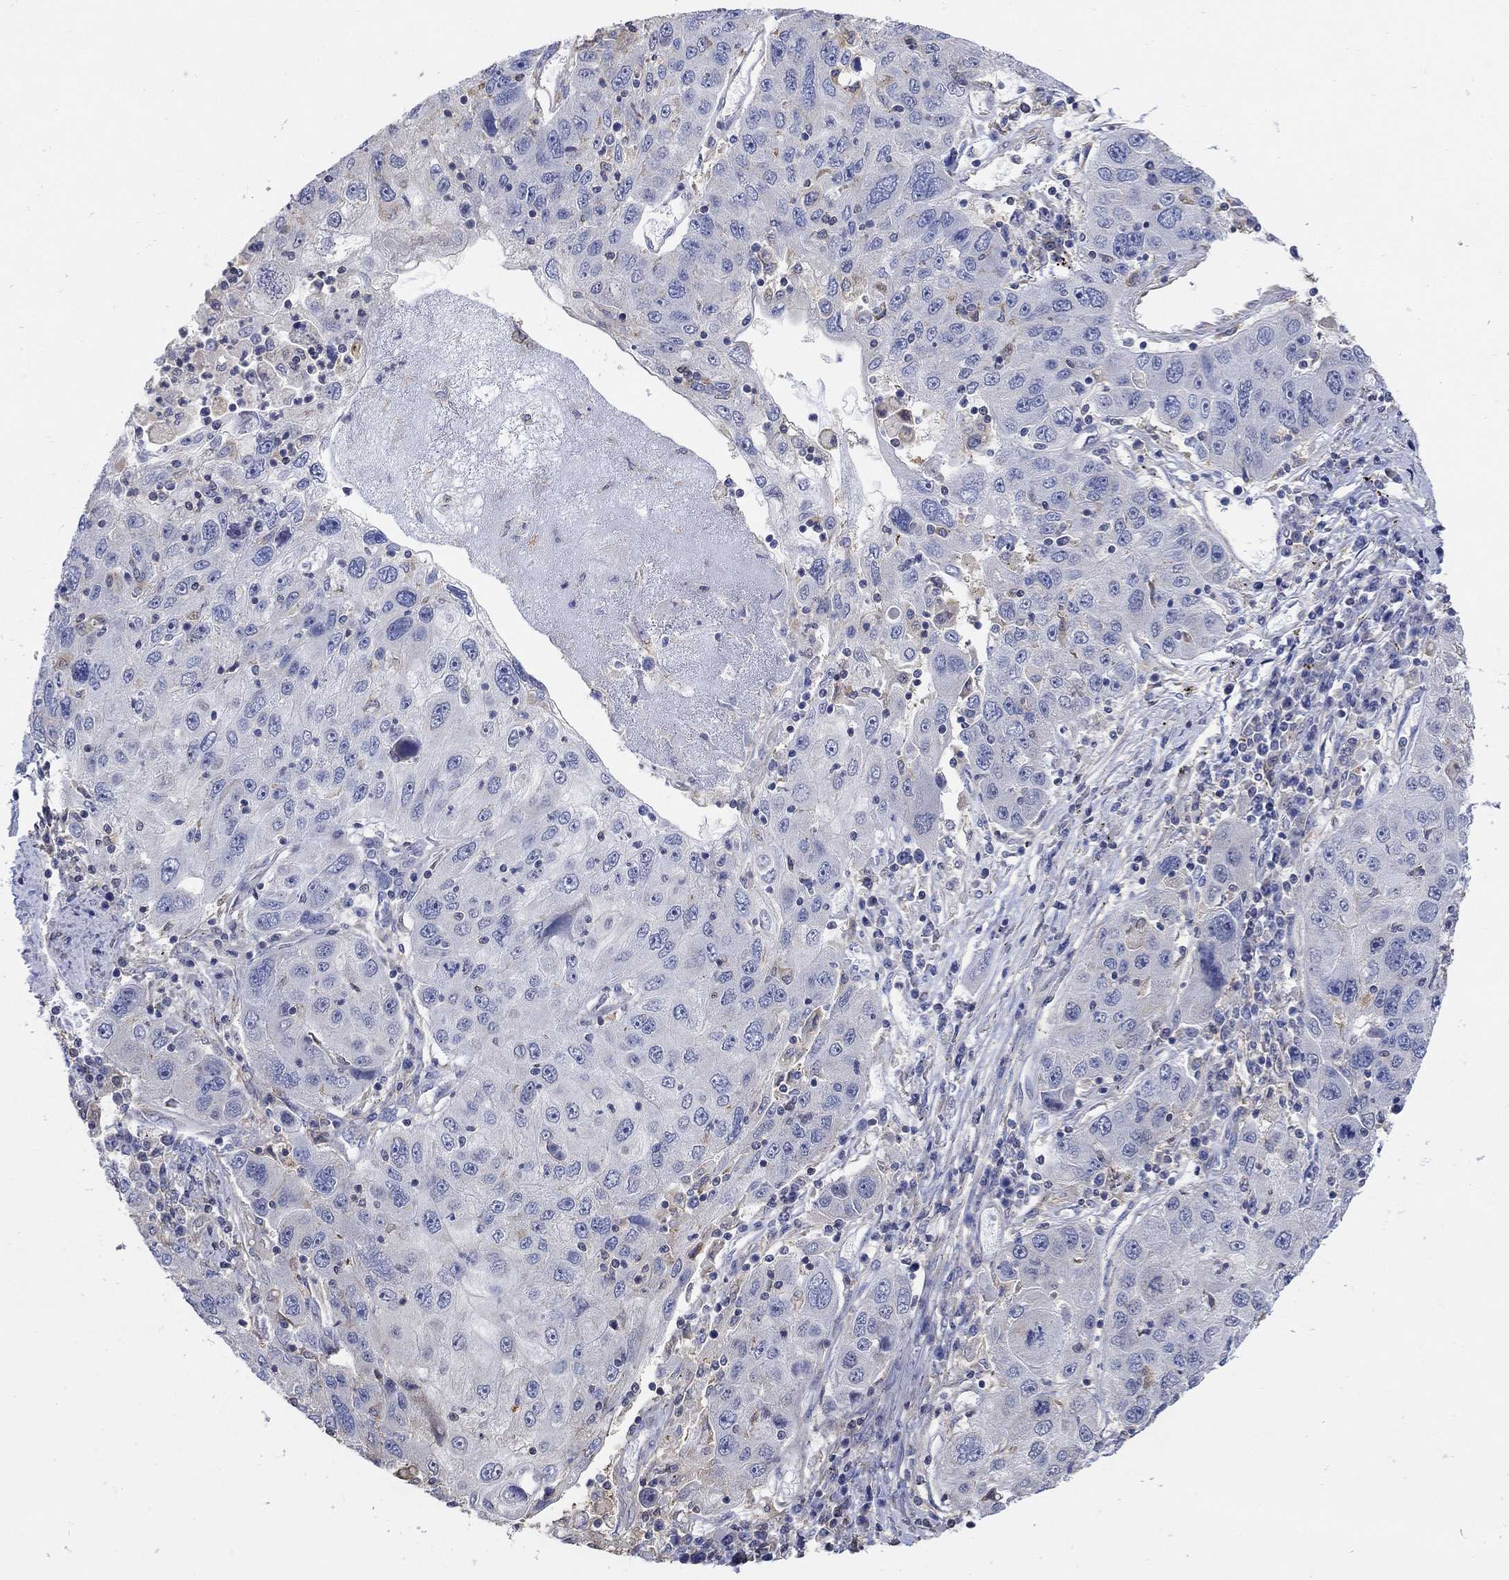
{"staining": {"intensity": "negative", "quantity": "none", "location": "none"}, "tissue": "stomach cancer", "cell_type": "Tumor cells", "image_type": "cancer", "snomed": [{"axis": "morphology", "description": "Adenocarcinoma, NOS"}, {"axis": "topography", "description": "Stomach"}], "caption": "Immunohistochemistry histopathology image of neoplastic tissue: stomach adenocarcinoma stained with DAB (3,3'-diaminobenzidine) exhibits no significant protein positivity in tumor cells.", "gene": "TEKT3", "patient": {"sex": "male", "age": 56}}